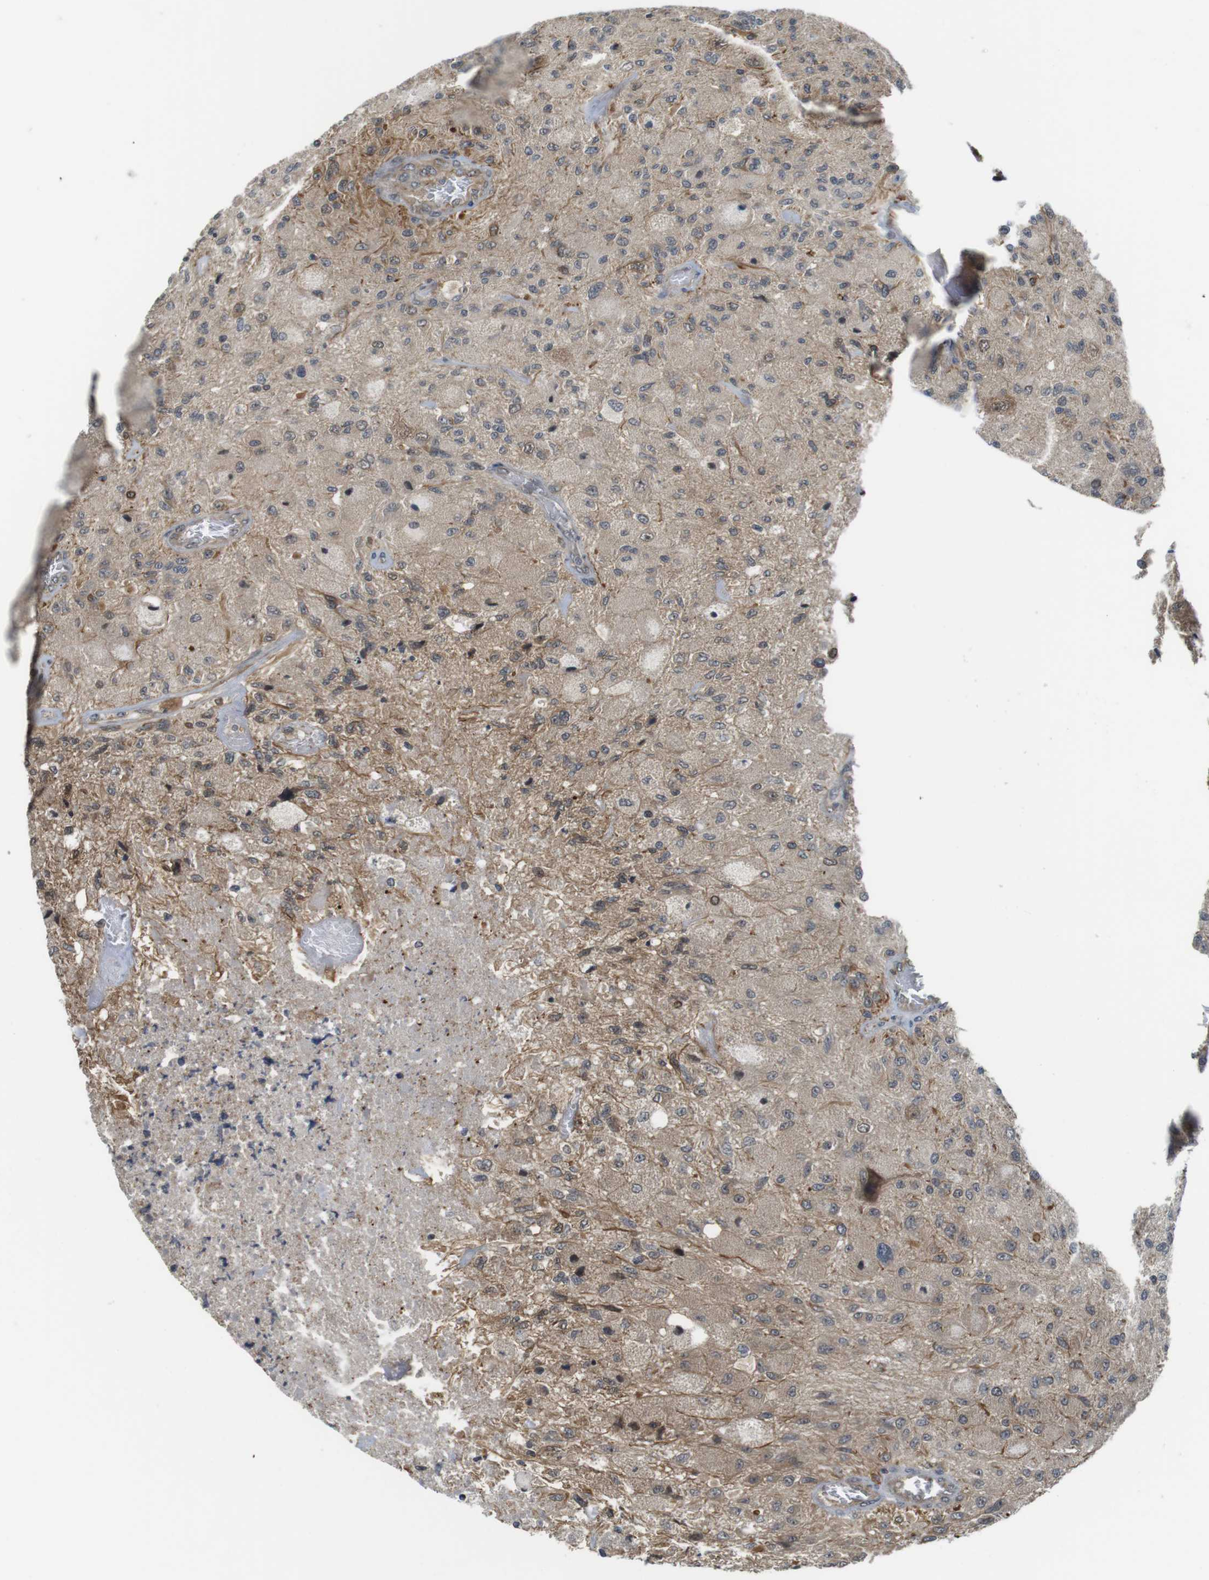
{"staining": {"intensity": "weak", "quantity": "<25%", "location": "cytoplasmic/membranous"}, "tissue": "glioma", "cell_type": "Tumor cells", "image_type": "cancer", "snomed": [{"axis": "morphology", "description": "Normal tissue, NOS"}, {"axis": "morphology", "description": "Glioma, malignant, High grade"}, {"axis": "topography", "description": "Cerebral cortex"}], "caption": "IHC of human malignant high-grade glioma exhibits no positivity in tumor cells.", "gene": "CC2D1A", "patient": {"sex": "male", "age": 77}}